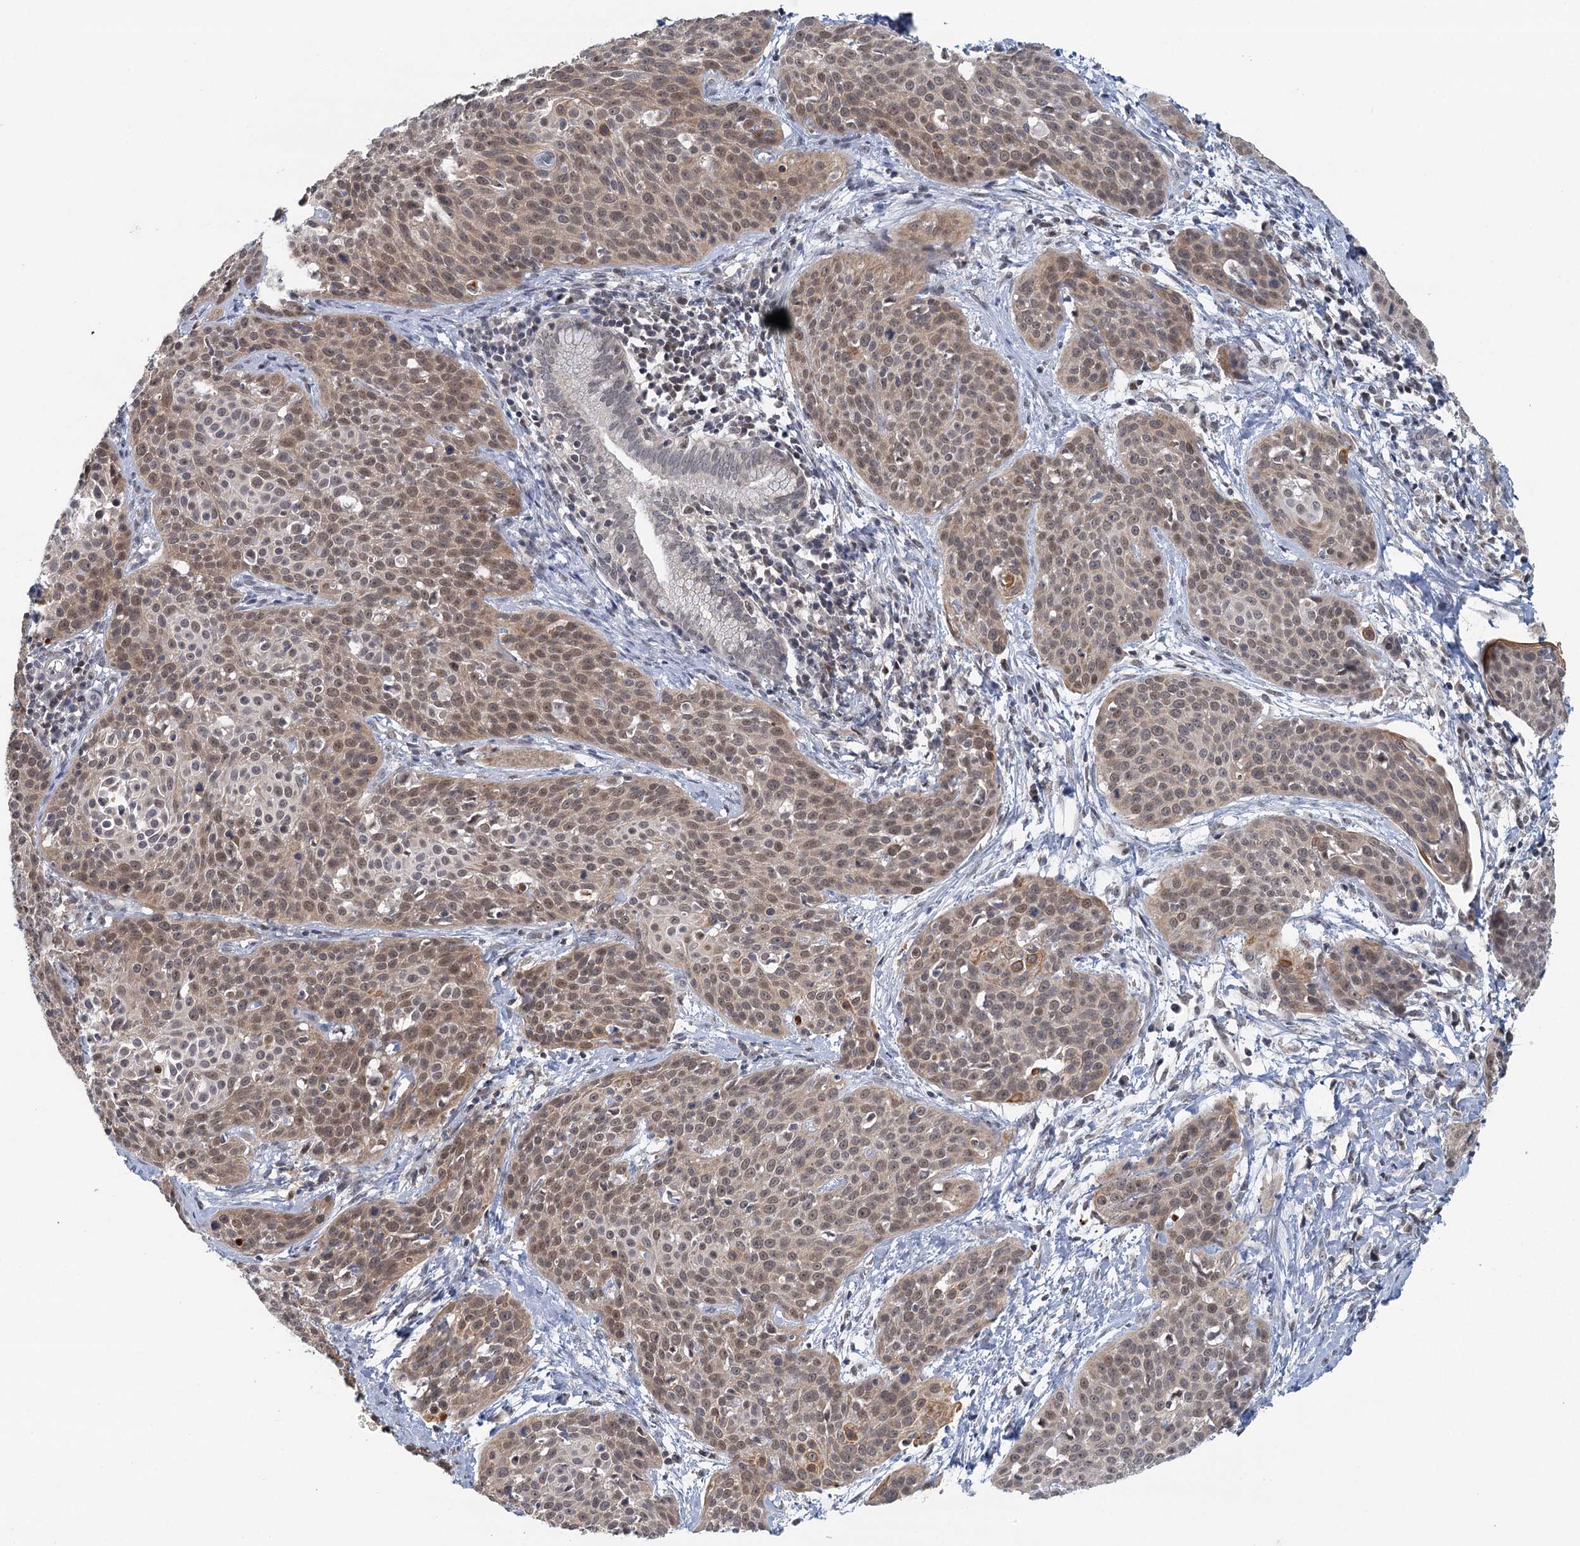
{"staining": {"intensity": "weak", "quantity": ">75%", "location": "nuclear"}, "tissue": "cervical cancer", "cell_type": "Tumor cells", "image_type": "cancer", "snomed": [{"axis": "morphology", "description": "Squamous cell carcinoma, NOS"}, {"axis": "topography", "description": "Cervix"}], "caption": "Squamous cell carcinoma (cervical) stained for a protein demonstrates weak nuclear positivity in tumor cells.", "gene": "GPATCH11", "patient": {"sex": "female", "age": 38}}